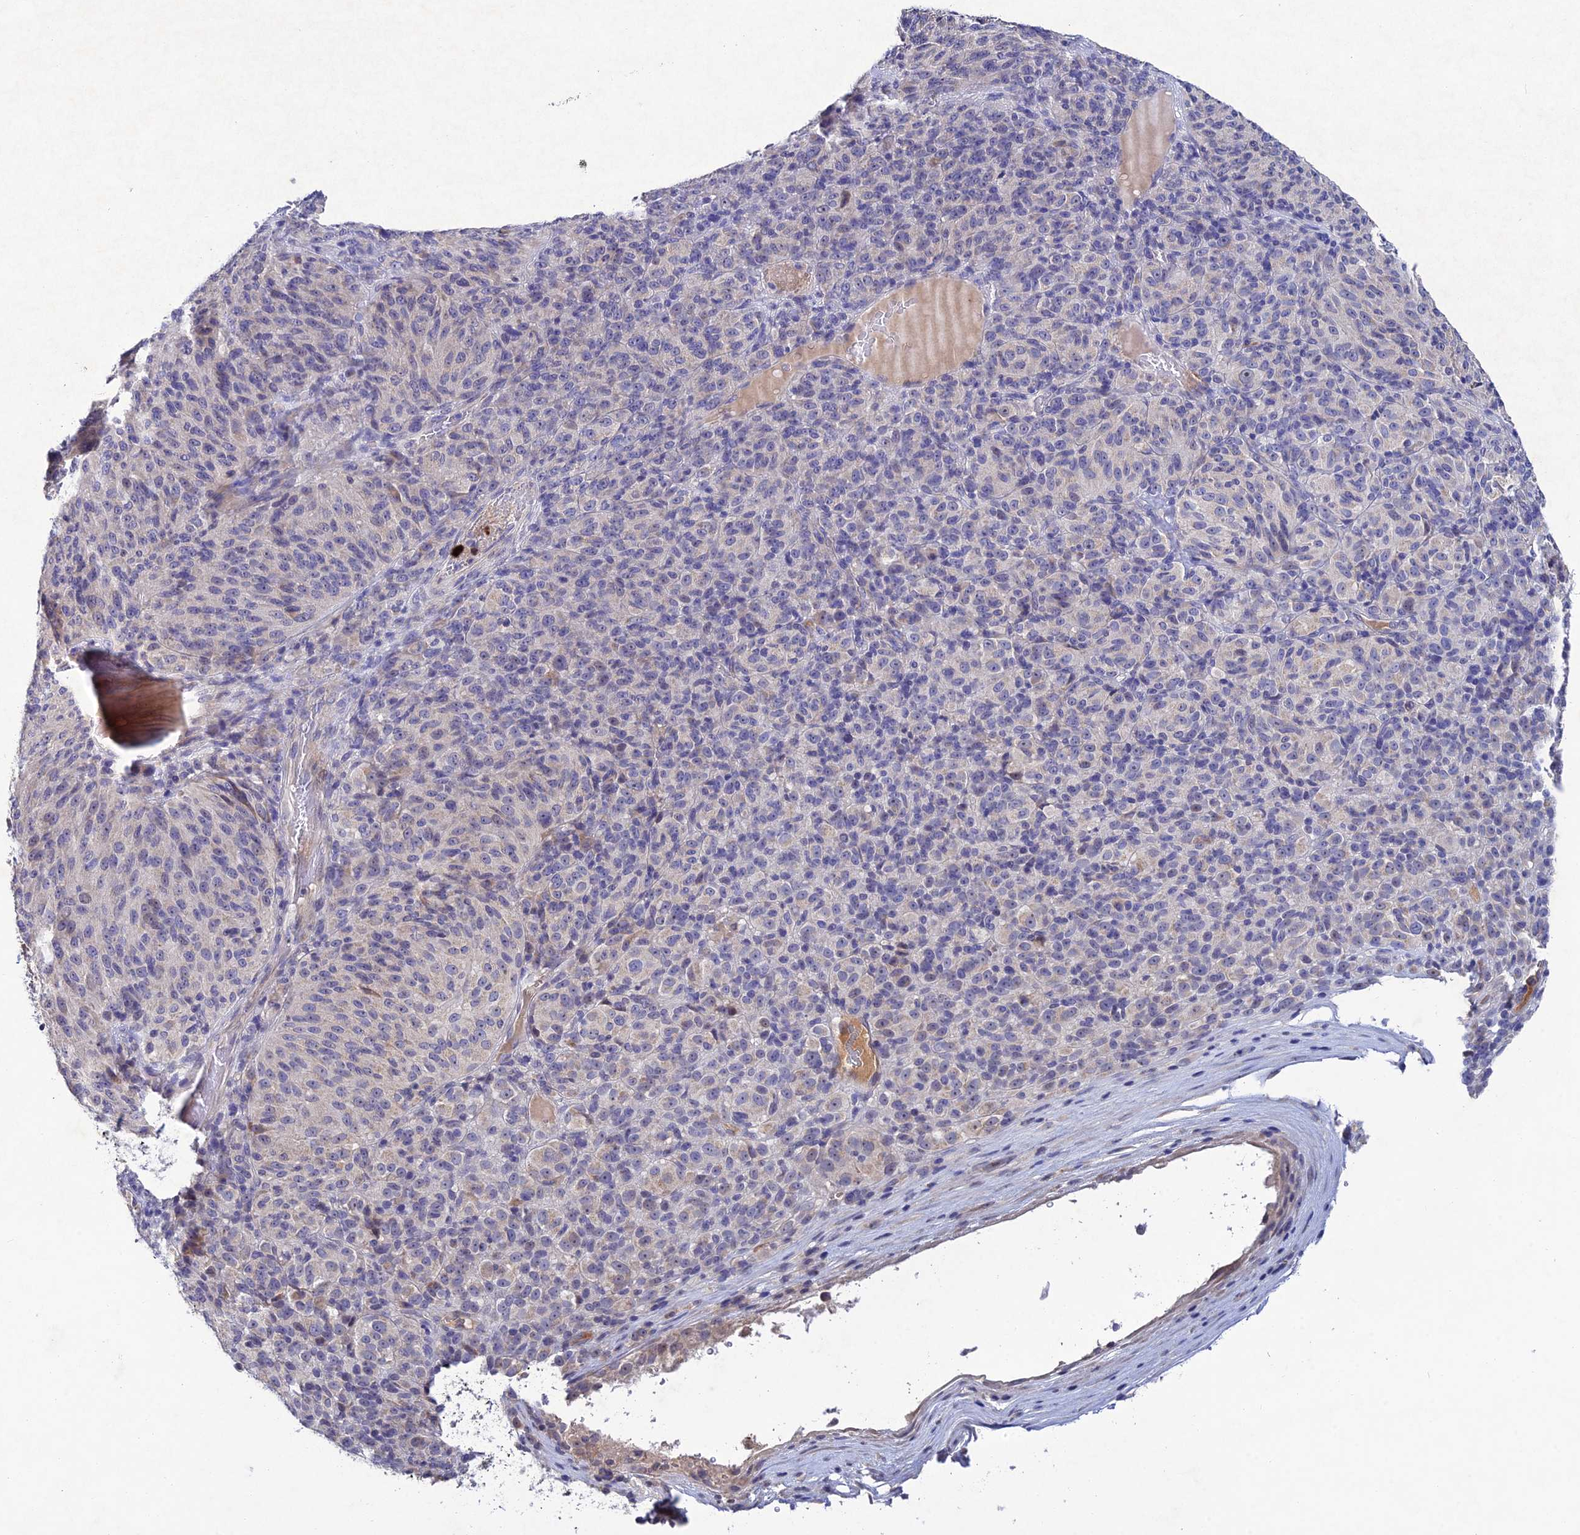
{"staining": {"intensity": "negative", "quantity": "none", "location": "none"}, "tissue": "melanoma", "cell_type": "Tumor cells", "image_type": "cancer", "snomed": [{"axis": "morphology", "description": "Malignant melanoma, Metastatic site"}, {"axis": "topography", "description": "Brain"}], "caption": "This is an immunohistochemistry histopathology image of human melanoma. There is no staining in tumor cells.", "gene": "CHST5", "patient": {"sex": "female", "age": 56}}